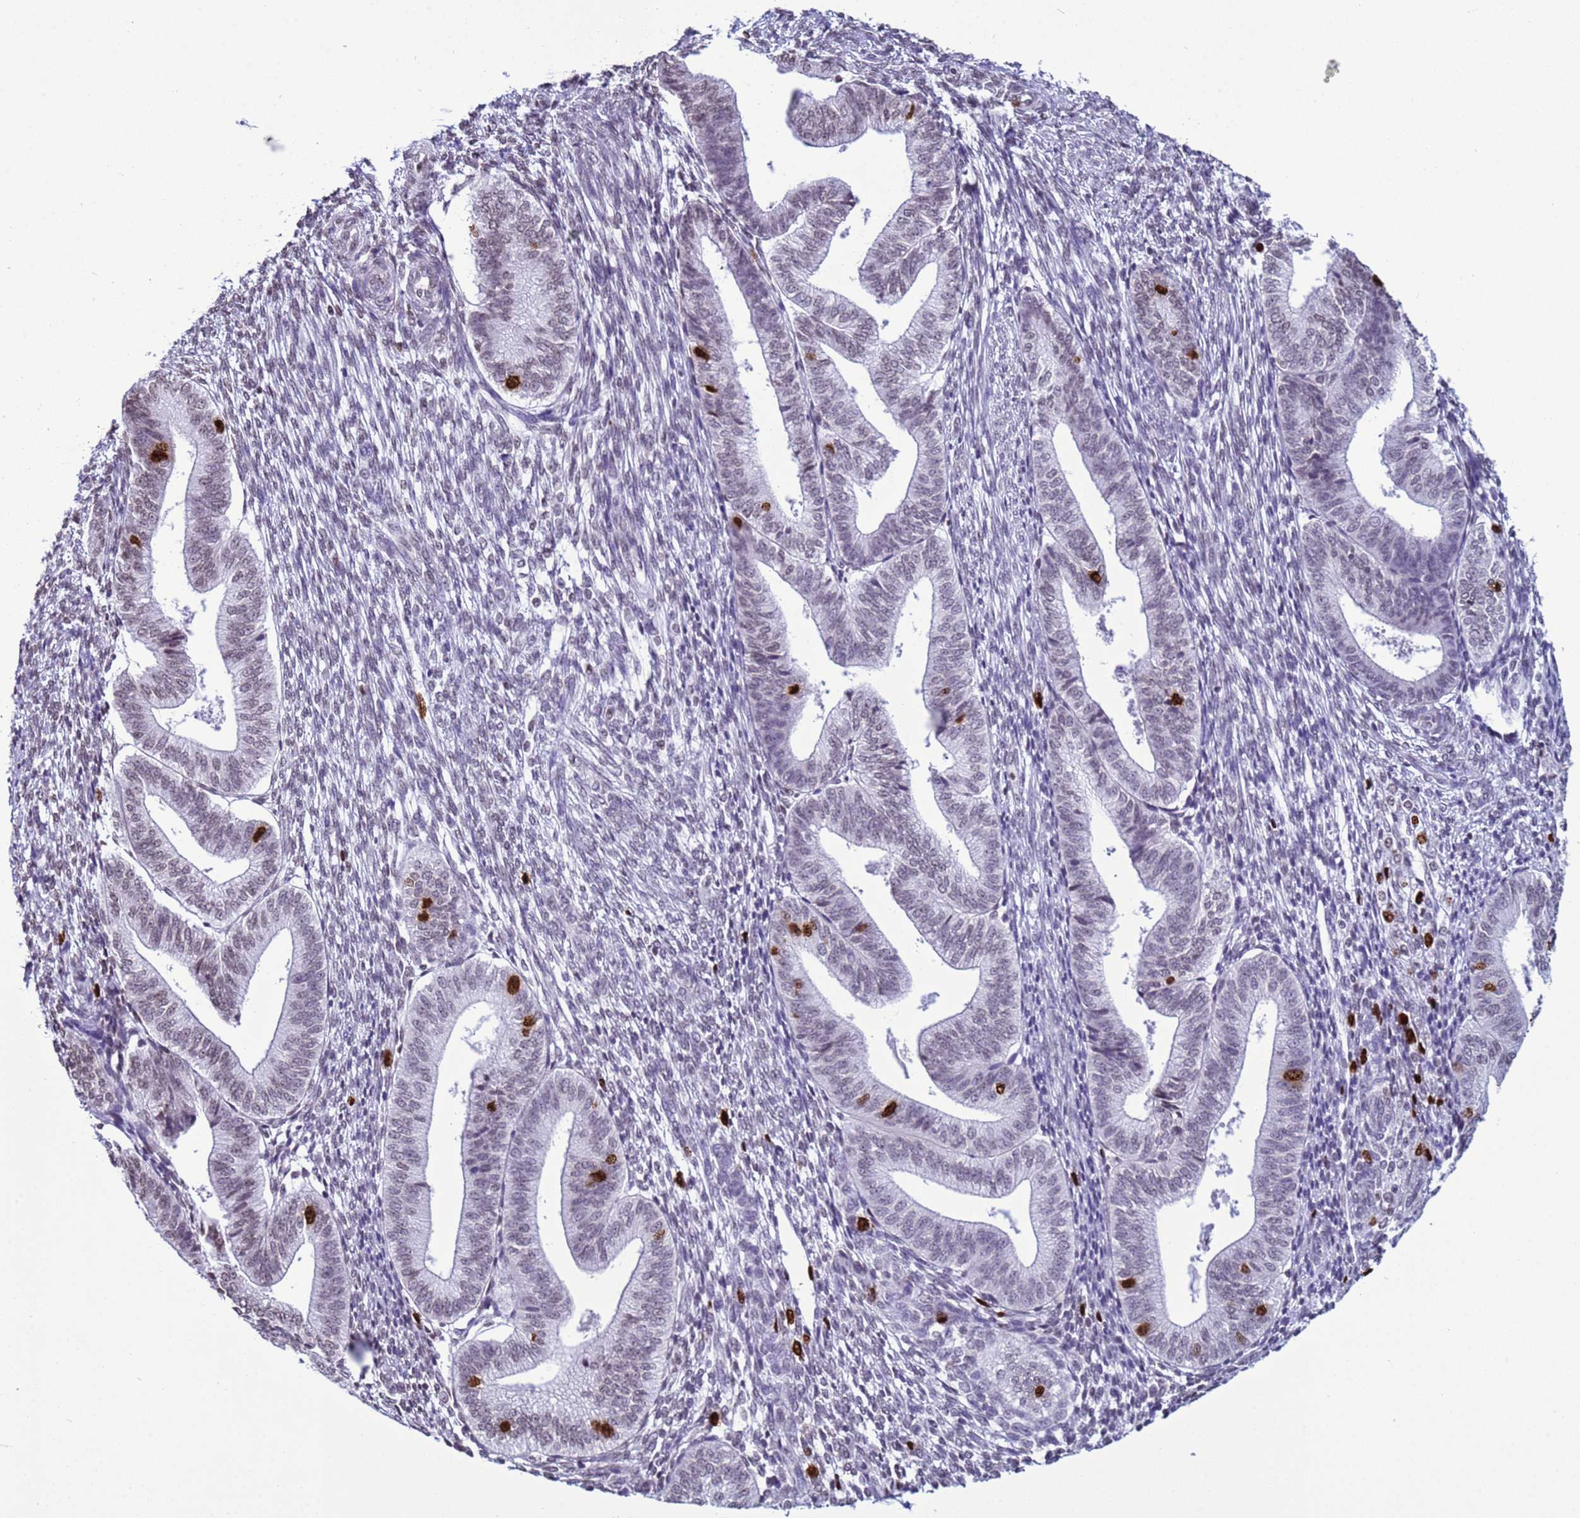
{"staining": {"intensity": "strong", "quantity": "<25%", "location": "nuclear"}, "tissue": "endometrium", "cell_type": "Cells in endometrial stroma", "image_type": "normal", "snomed": [{"axis": "morphology", "description": "Normal tissue, NOS"}, {"axis": "topography", "description": "Endometrium"}], "caption": "This photomicrograph demonstrates immunohistochemistry (IHC) staining of normal endometrium, with medium strong nuclear expression in approximately <25% of cells in endometrial stroma.", "gene": "H4C11", "patient": {"sex": "female", "age": 34}}